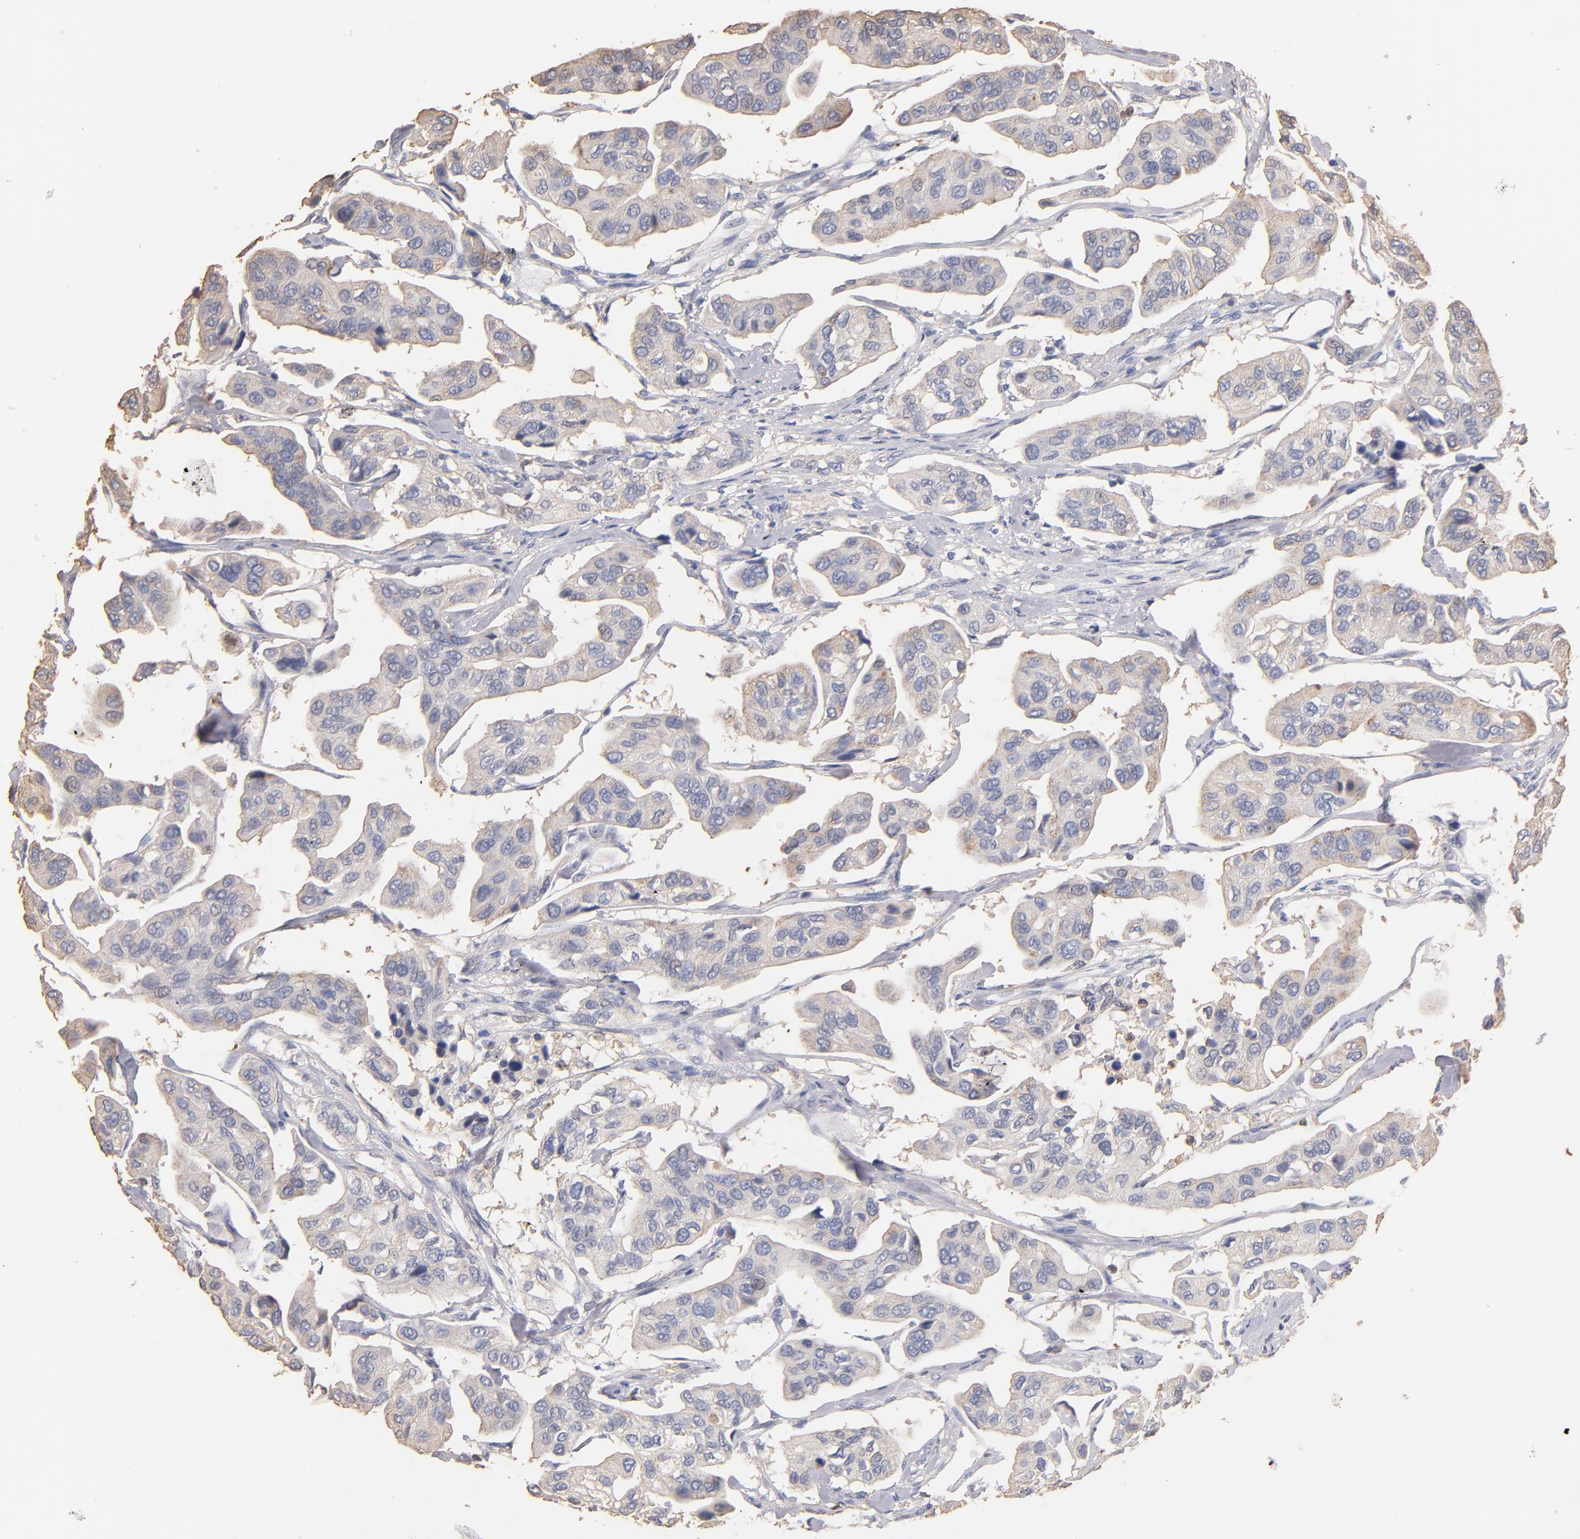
{"staining": {"intensity": "weak", "quantity": "25%-75%", "location": "cytoplasmic/membranous"}, "tissue": "urothelial cancer", "cell_type": "Tumor cells", "image_type": "cancer", "snomed": [{"axis": "morphology", "description": "Adenocarcinoma, NOS"}, {"axis": "topography", "description": "Urinary bladder"}], "caption": "Tumor cells display low levels of weak cytoplasmic/membranous staining in approximately 25%-75% of cells in urothelial cancer.", "gene": "RO60", "patient": {"sex": "male", "age": 61}}